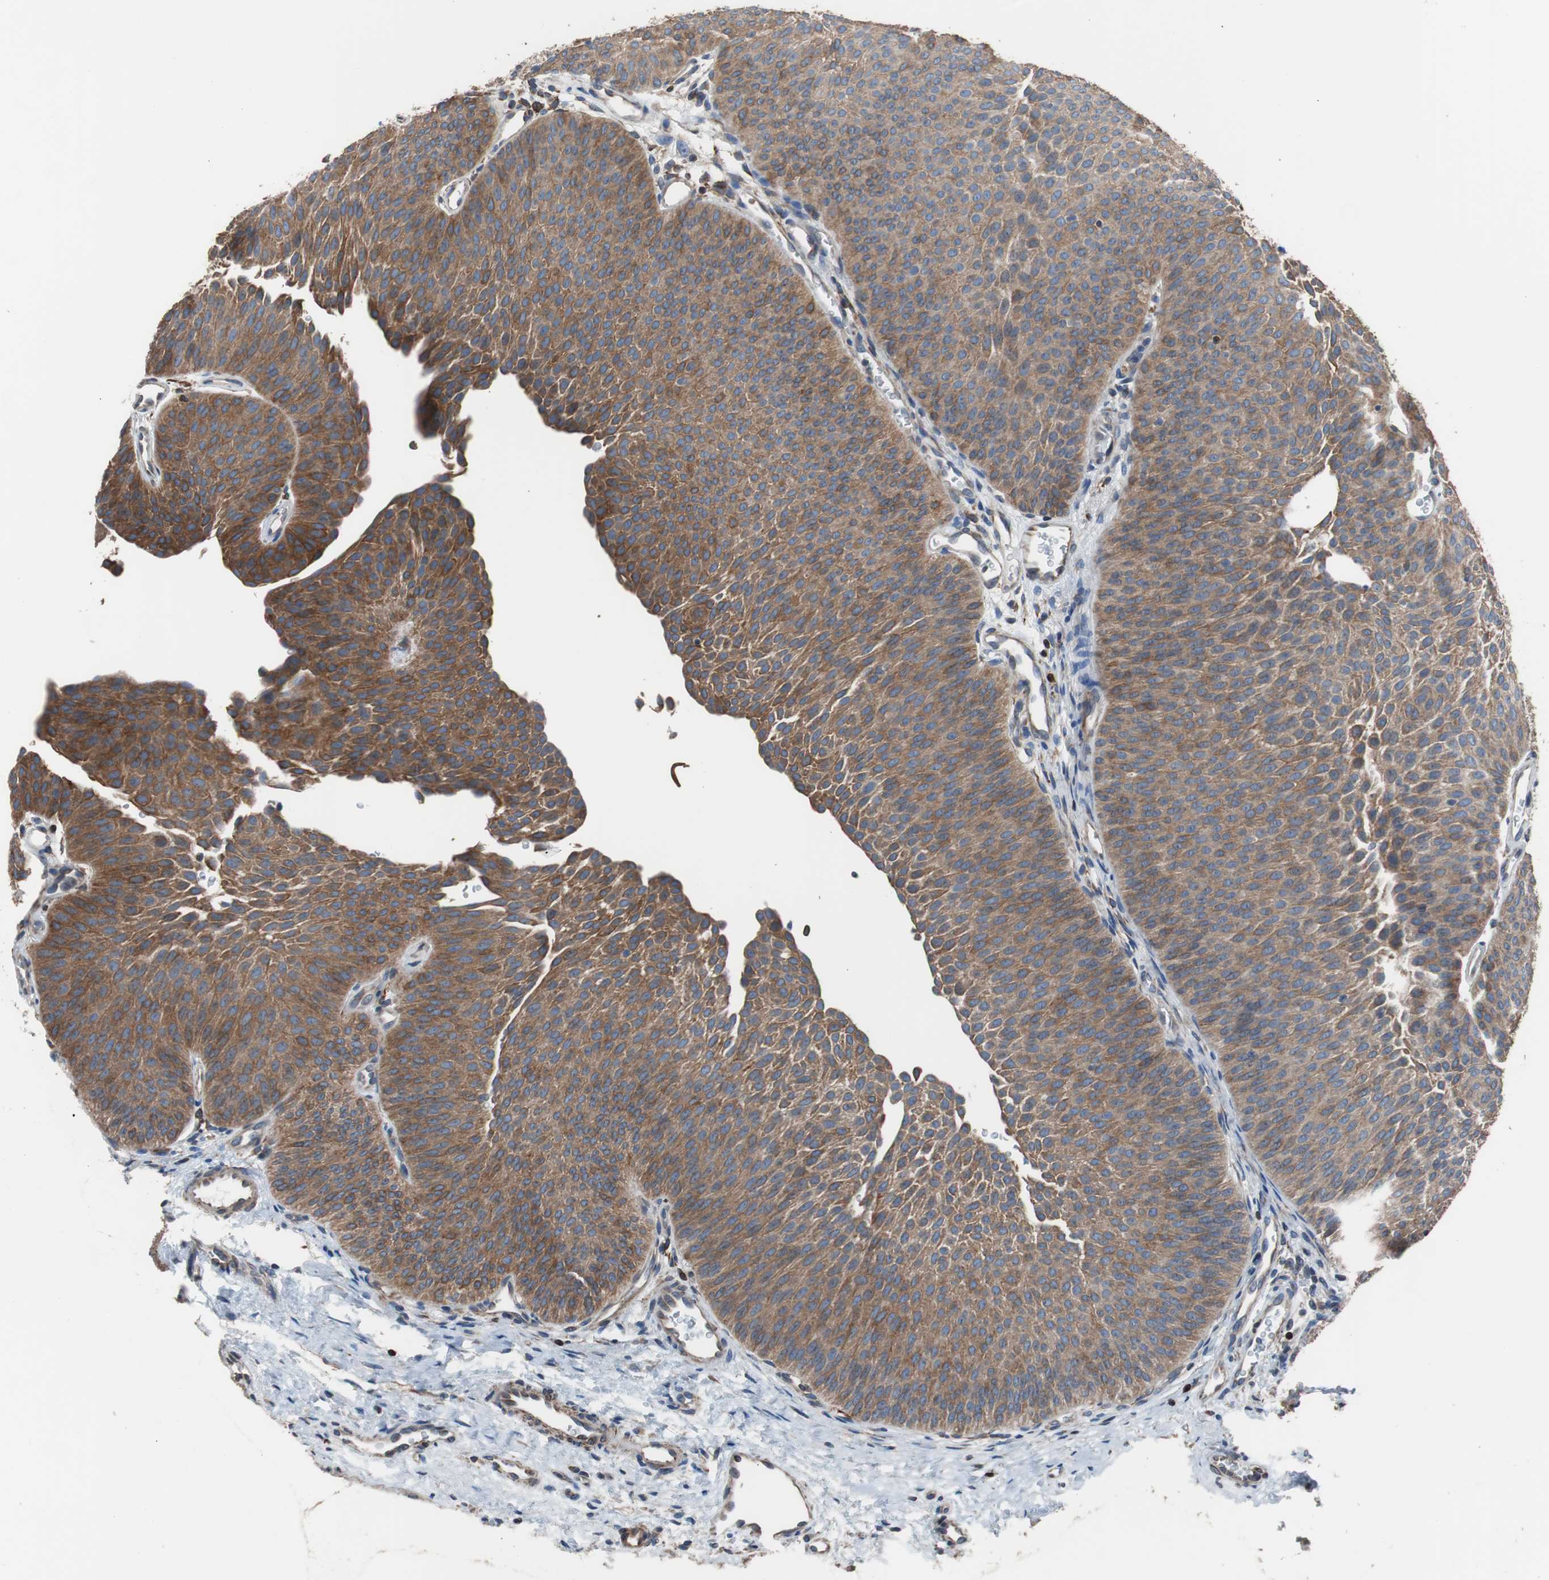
{"staining": {"intensity": "moderate", "quantity": ">75%", "location": "cytoplasmic/membranous"}, "tissue": "urothelial cancer", "cell_type": "Tumor cells", "image_type": "cancer", "snomed": [{"axis": "morphology", "description": "Urothelial carcinoma, Low grade"}, {"axis": "topography", "description": "Urinary bladder"}], "caption": "IHC of human urothelial carcinoma (low-grade) demonstrates medium levels of moderate cytoplasmic/membranous expression in about >75% of tumor cells. (Stains: DAB in brown, nuclei in blue, Microscopy: brightfield microscopy at high magnification).", "gene": "PBXIP1", "patient": {"sex": "female", "age": 60}}